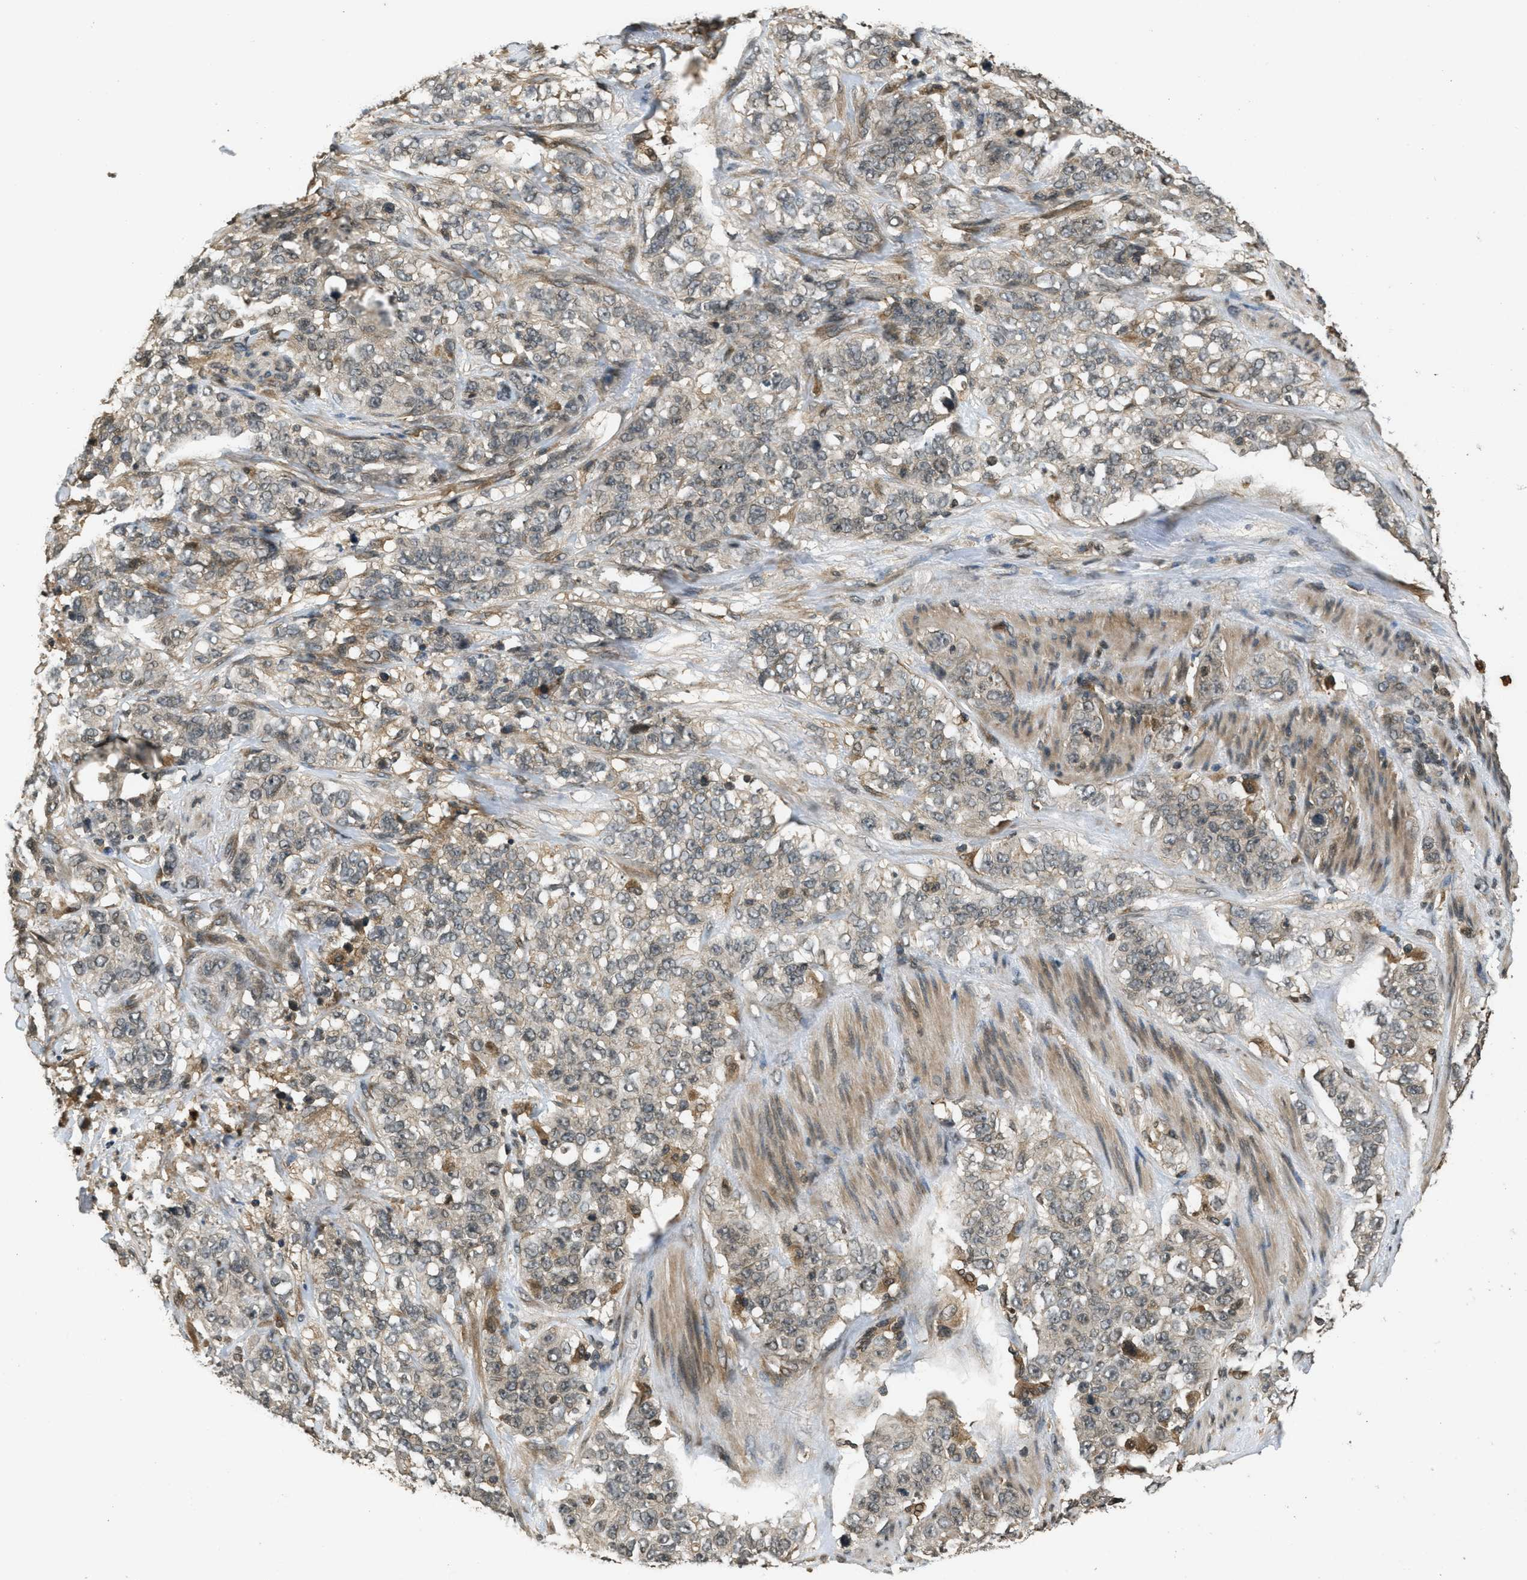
{"staining": {"intensity": "weak", "quantity": "<25%", "location": "cytoplasmic/membranous"}, "tissue": "stomach cancer", "cell_type": "Tumor cells", "image_type": "cancer", "snomed": [{"axis": "morphology", "description": "Adenocarcinoma, NOS"}, {"axis": "topography", "description": "Stomach"}], "caption": "Adenocarcinoma (stomach) was stained to show a protein in brown. There is no significant staining in tumor cells.", "gene": "ATG7", "patient": {"sex": "male", "age": 48}}